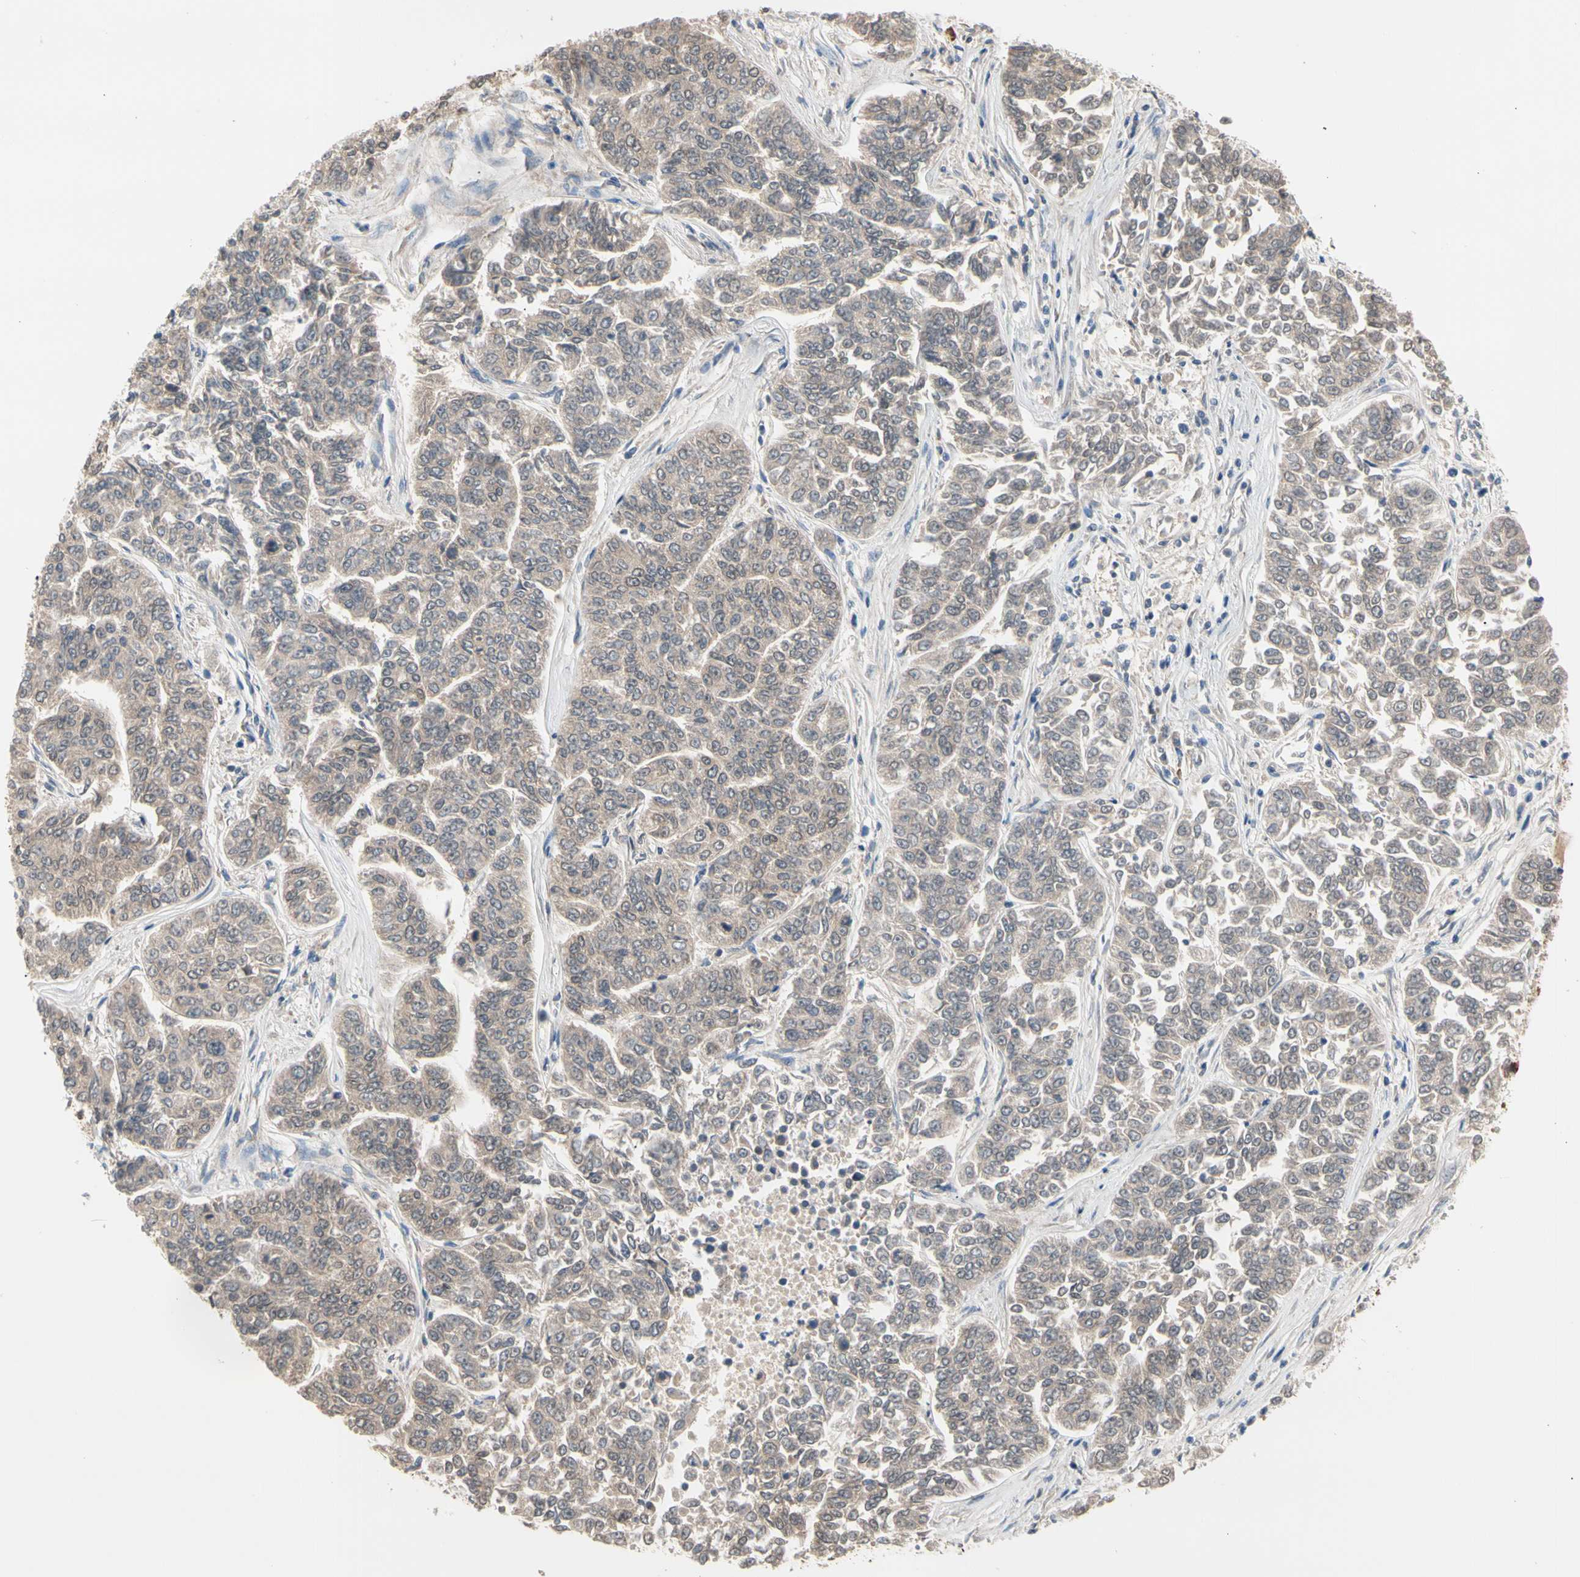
{"staining": {"intensity": "weak", "quantity": "25%-75%", "location": "cytoplasmic/membranous"}, "tissue": "lung cancer", "cell_type": "Tumor cells", "image_type": "cancer", "snomed": [{"axis": "morphology", "description": "Adenocarcinoma, NOS"}, {"axis": "topography", "description": "Lung"}], "caption": "This micrograph demonstrates immunohistochemistry staining of lung adenocarcinoma, with low weak cytoplasmic/membranous expression in approximately 25%-75% of tumor cells.", "gene": "MTHFS", "patient": {"sex": "male", "age": 84}}